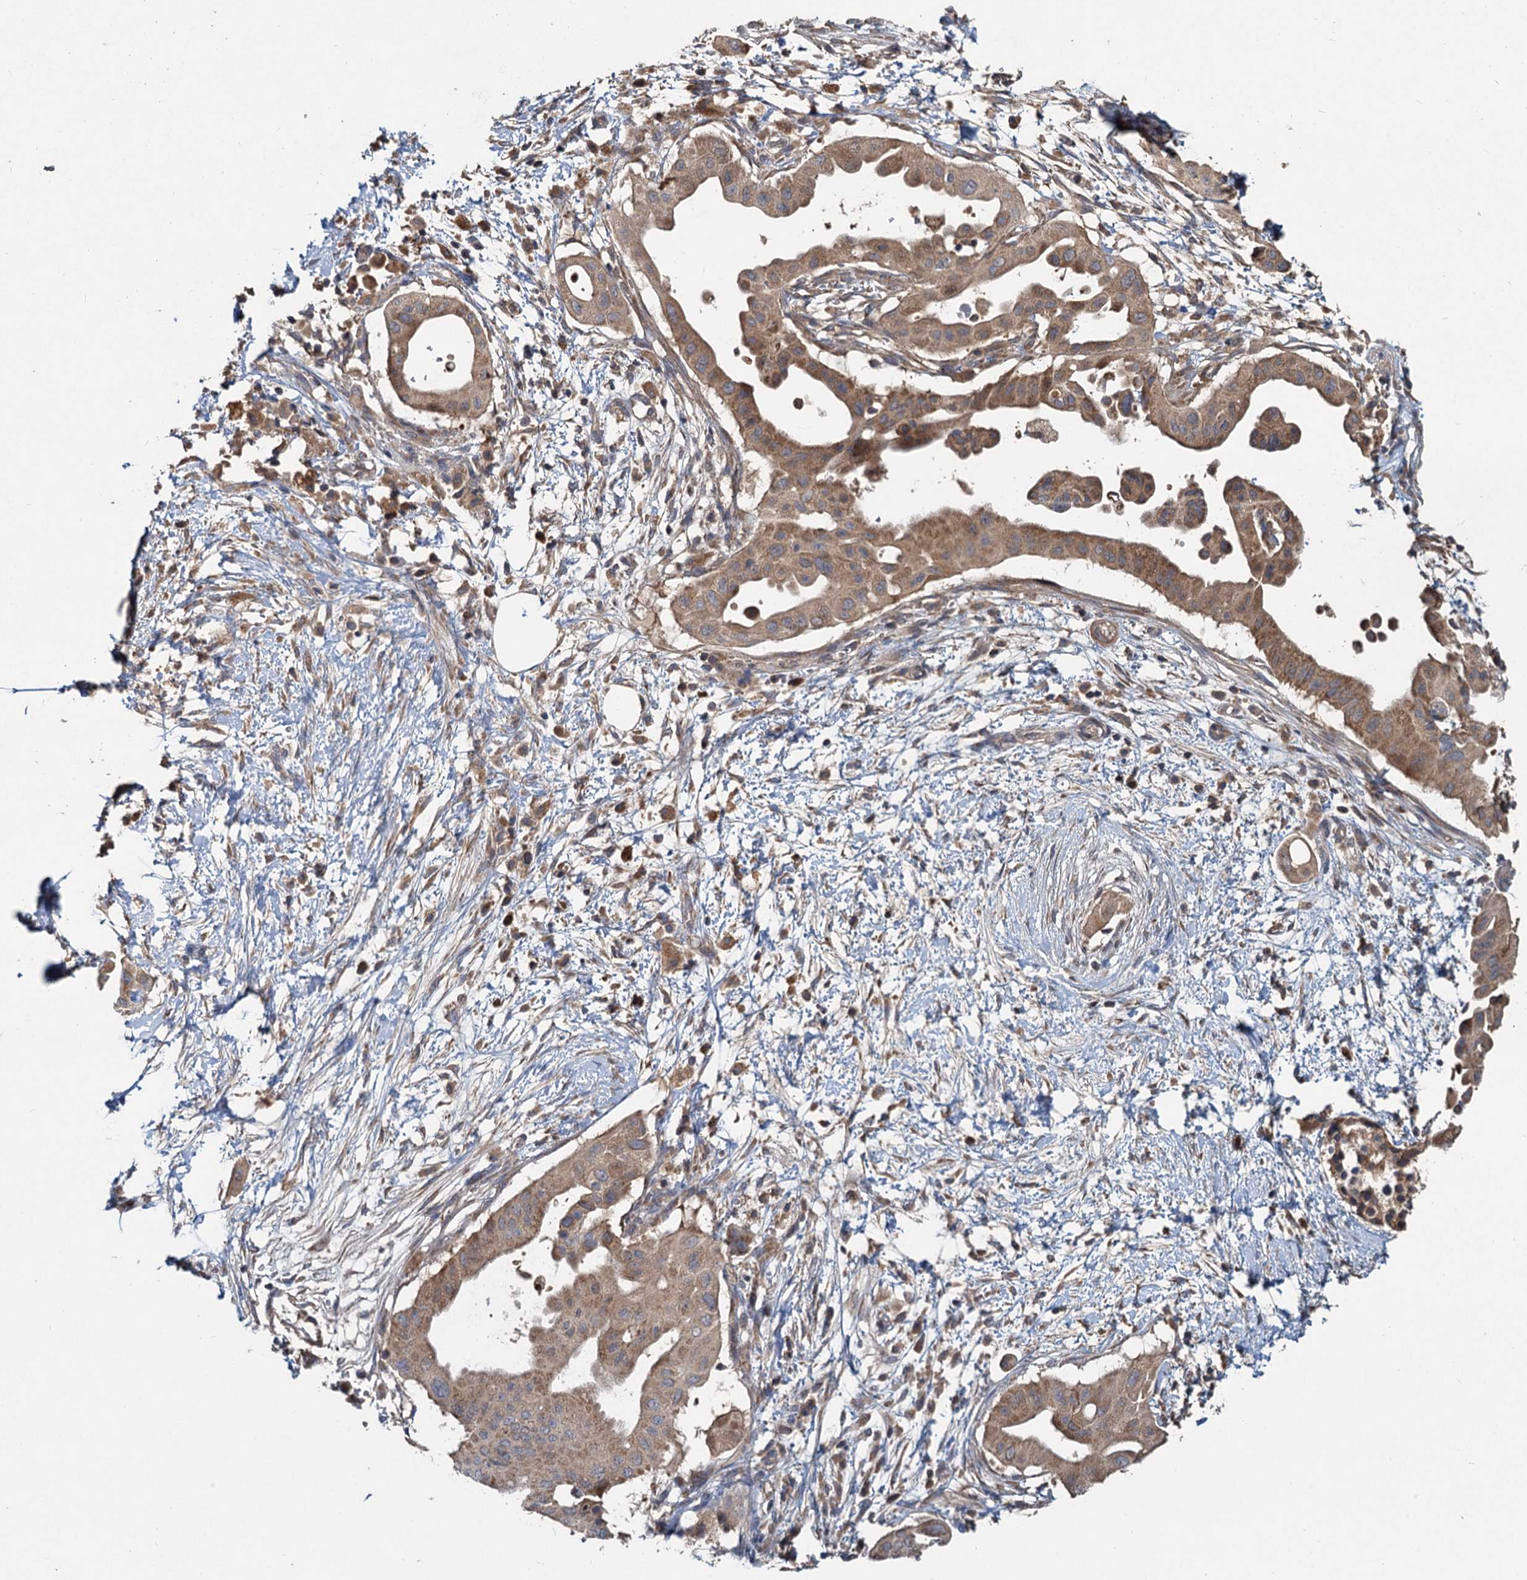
{"staining": {"intensity": "moderate", "quantity": ">75%", "location": "cytoplasmic/membranous"}, "tissue": "pancreatic cancer", "cell_type": "Tumor cells", "image_type": "cancer", "snomed": [{"axis": "morphology", "description": "Adenocarcinoma, NOS"}, {"axis": "topography", "description": "Pancreas"}], "caption": "An image of adenocarcinoma (pancreatic) stained for a protein shows moderate cytoplasmic/membranous brown staining in tumor cells.", "gene": "OTUB1", "patient": {"sex": "male", "age": 68}}